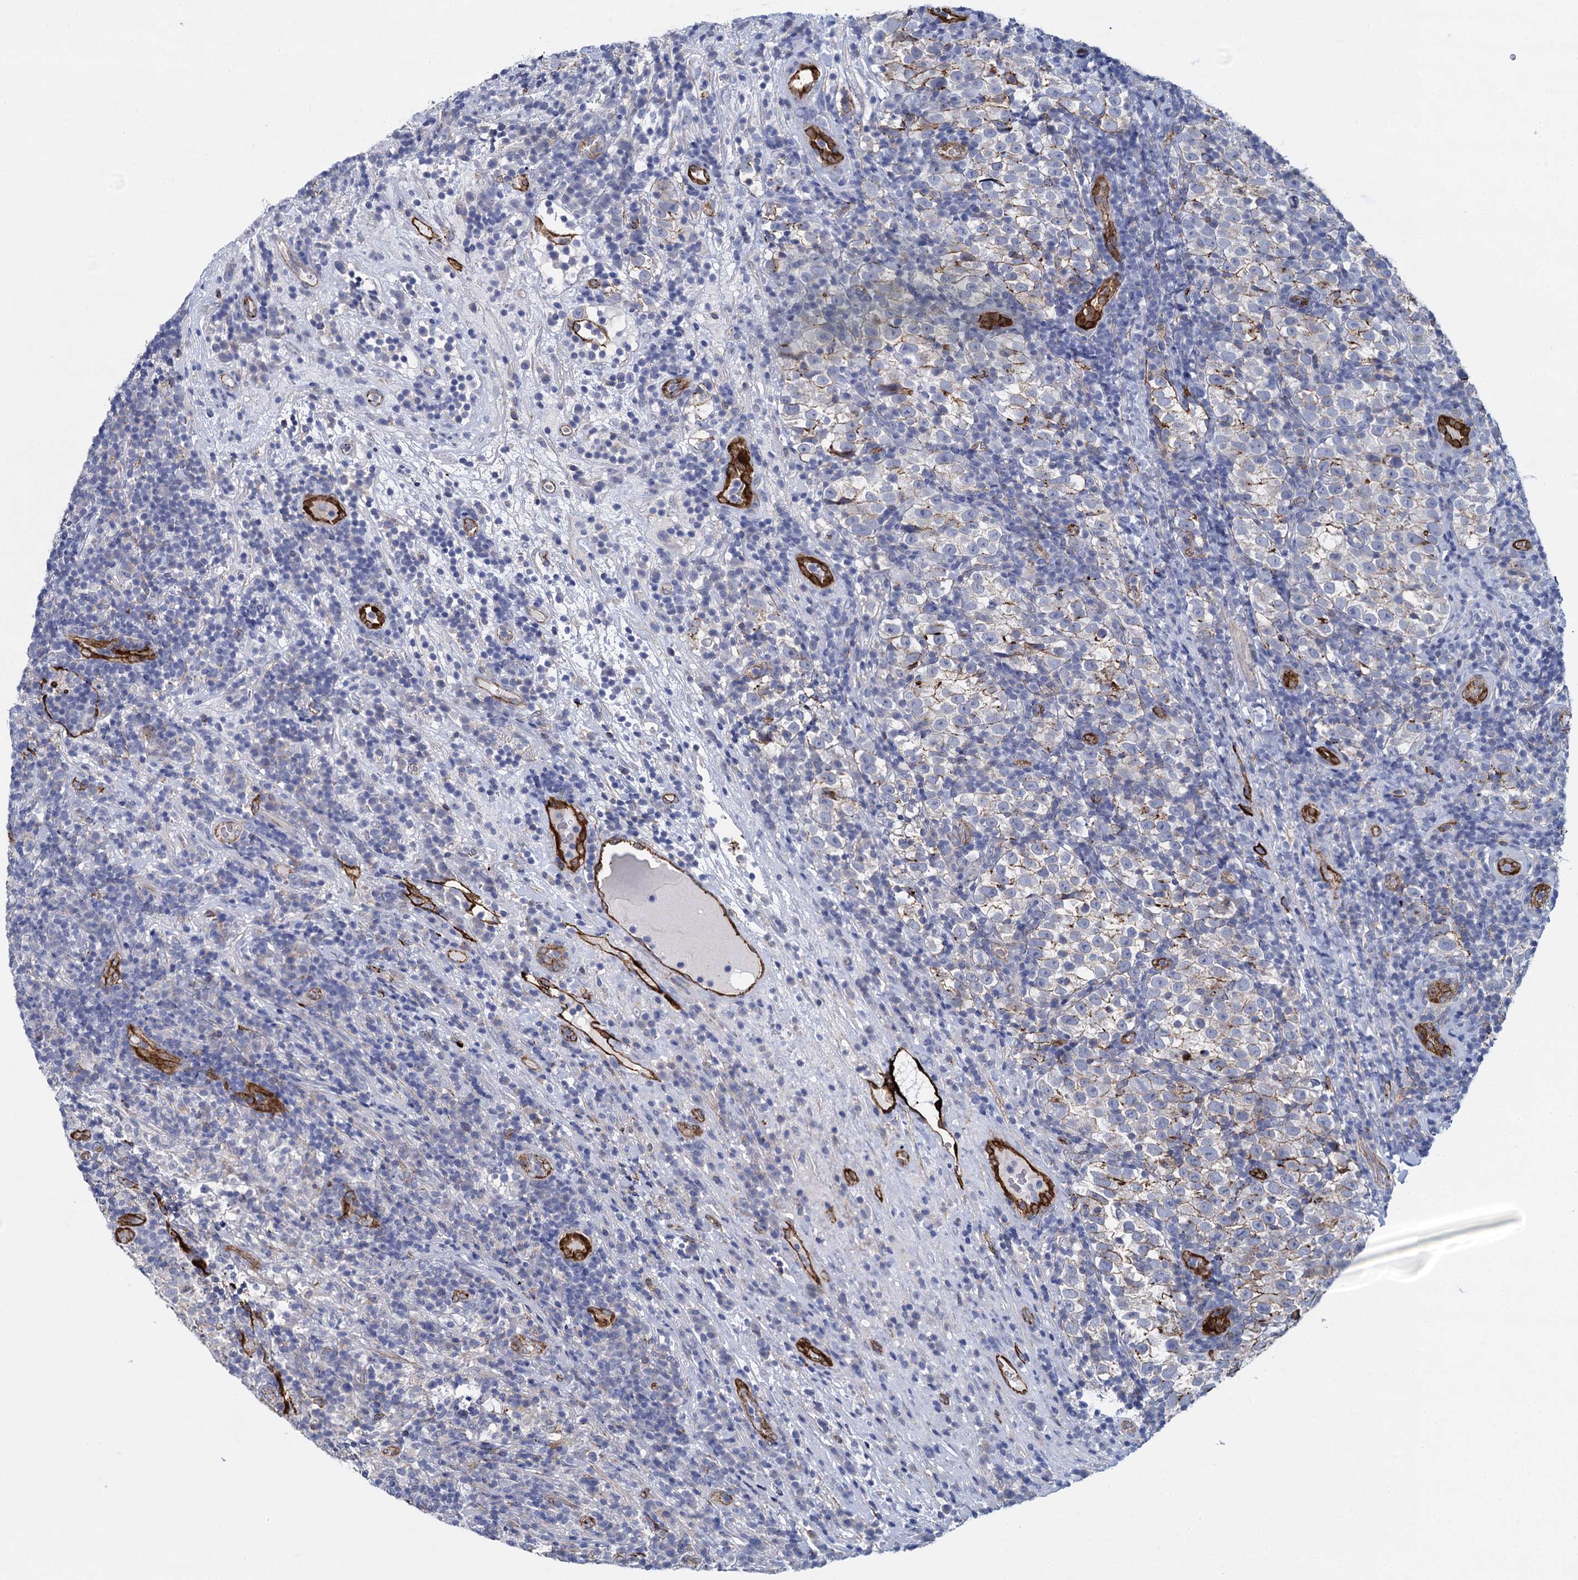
{"staining": {"intensity": "weak", "quantity": "25%-75%", "location": "cytoplasmic/membranous"}, "tissue": "testis cancer", "cell_type": "Tumor cells", "image_type": "cancer", "snomed": [{"axis": "morphology", "description": "Normal tissue, NOS"}, {"axis": "morphology", "description": "Seminoma, NOS"}, {"axis": "topography", "description": "Testis"}], "caption": "A micrograph showing weak cytoplasmic/membranous expression in approximately 25%-75% of tumor cells in testis seminoma, as visualized by brown immunohistochemical staining.", "gene": "SNCG", "patient": {"sex": "male", "age": 43}}